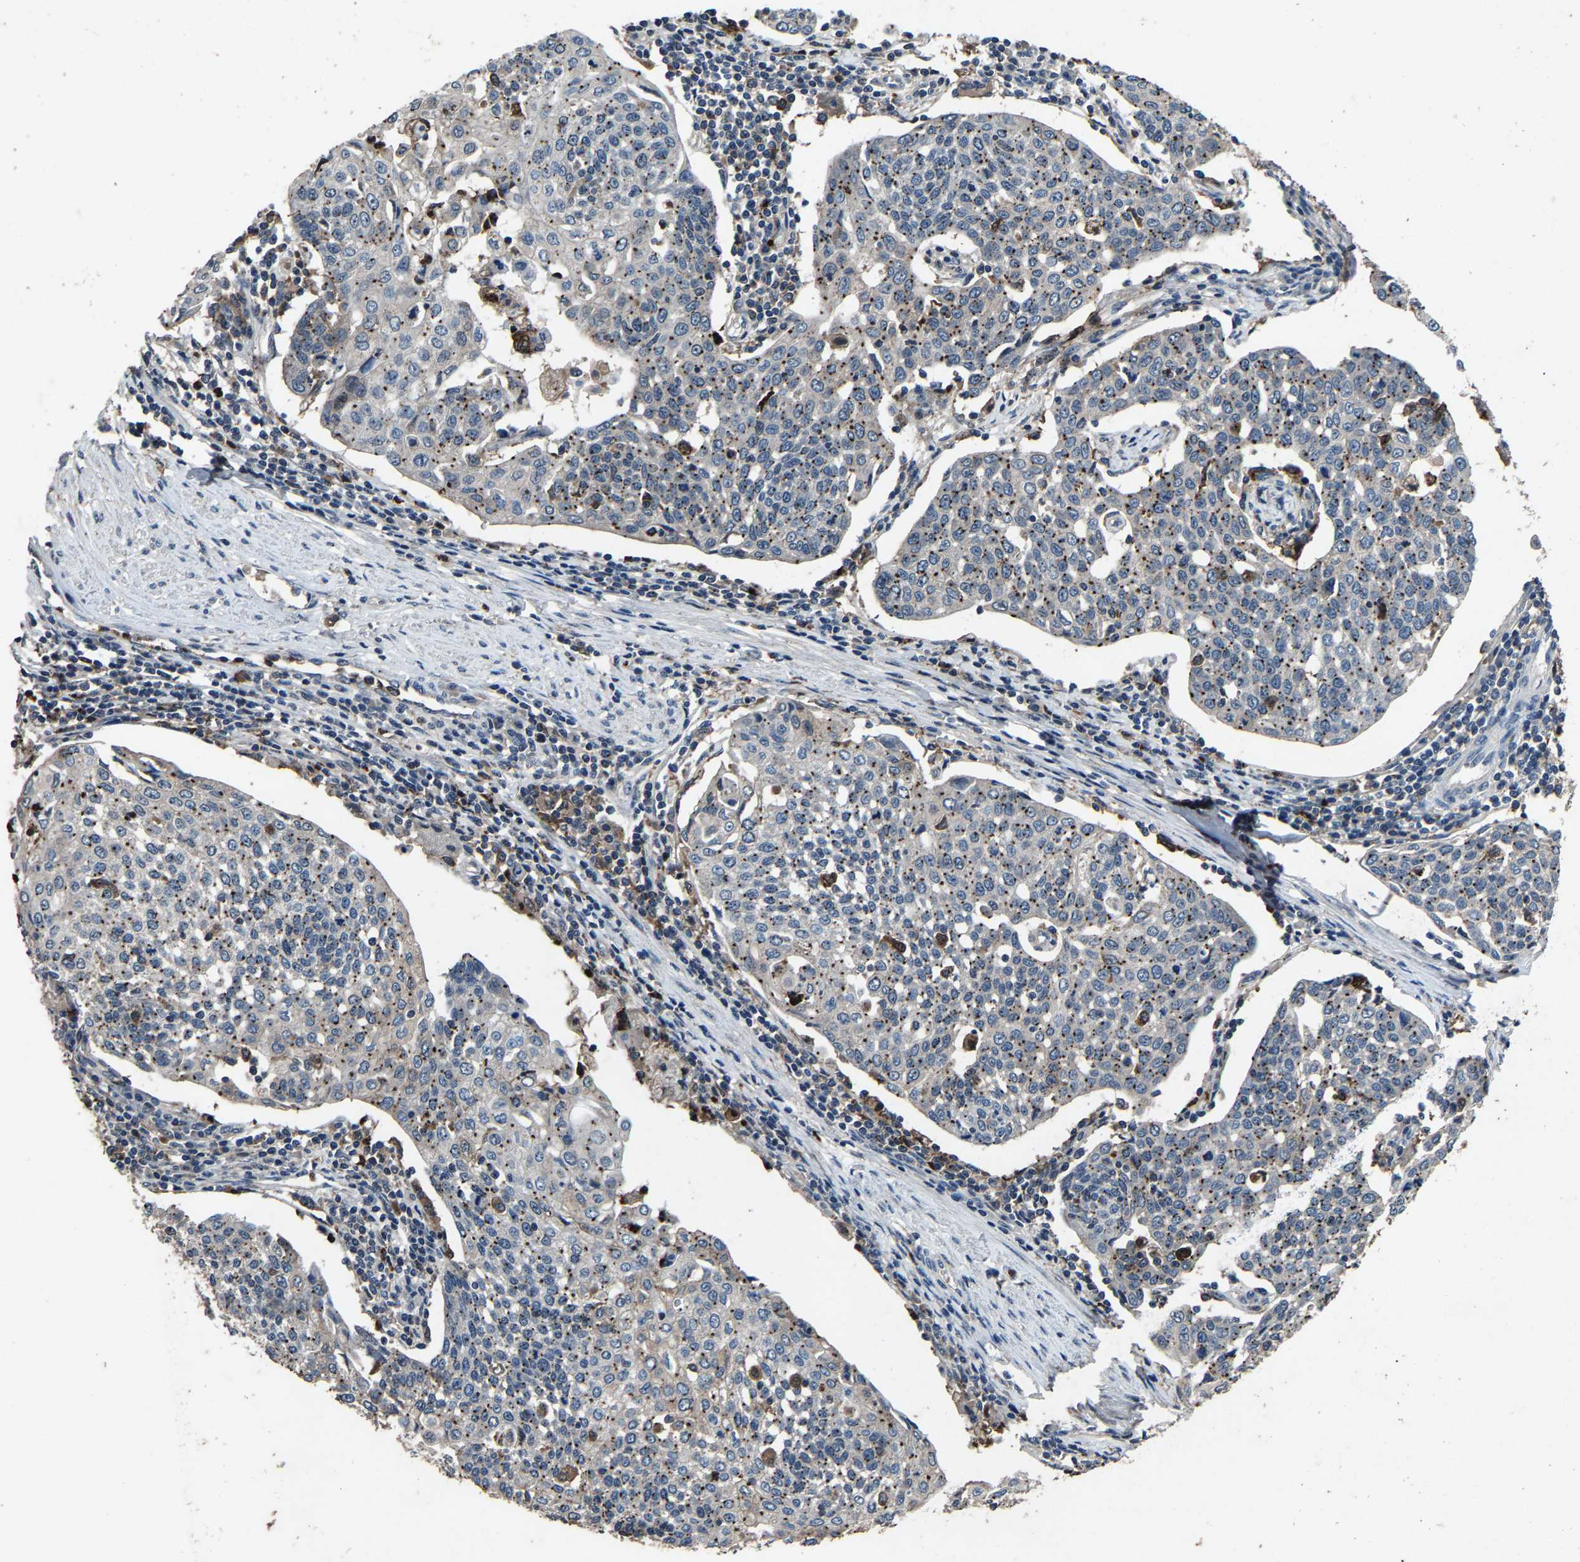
{"staining": {"intensity": "negative", "quantity": "none", "location": "none"}, "tissue": "cervical cancer", "cell_type": "Tumor cells", "image_type": "cancer", "snomed": [{"axis": "morphology", "description": "Squamous cell carcinoma, NOS"}, {"axis": "topography", "description": "Cervix"}], "caption": "Squamous cell carcinoma (cervical) was stained to show a protein in brown. There is no significant expression in tumor cells. The staining was performed using DAB (3,3'-diaminobenzidine) to visualize the protein expression in brown, while the nuclei were stained in blue with hematoxylin (Magnification: 20x).", "gene": "PCNX2", "patient": {"sex": "female", "age": 34}}